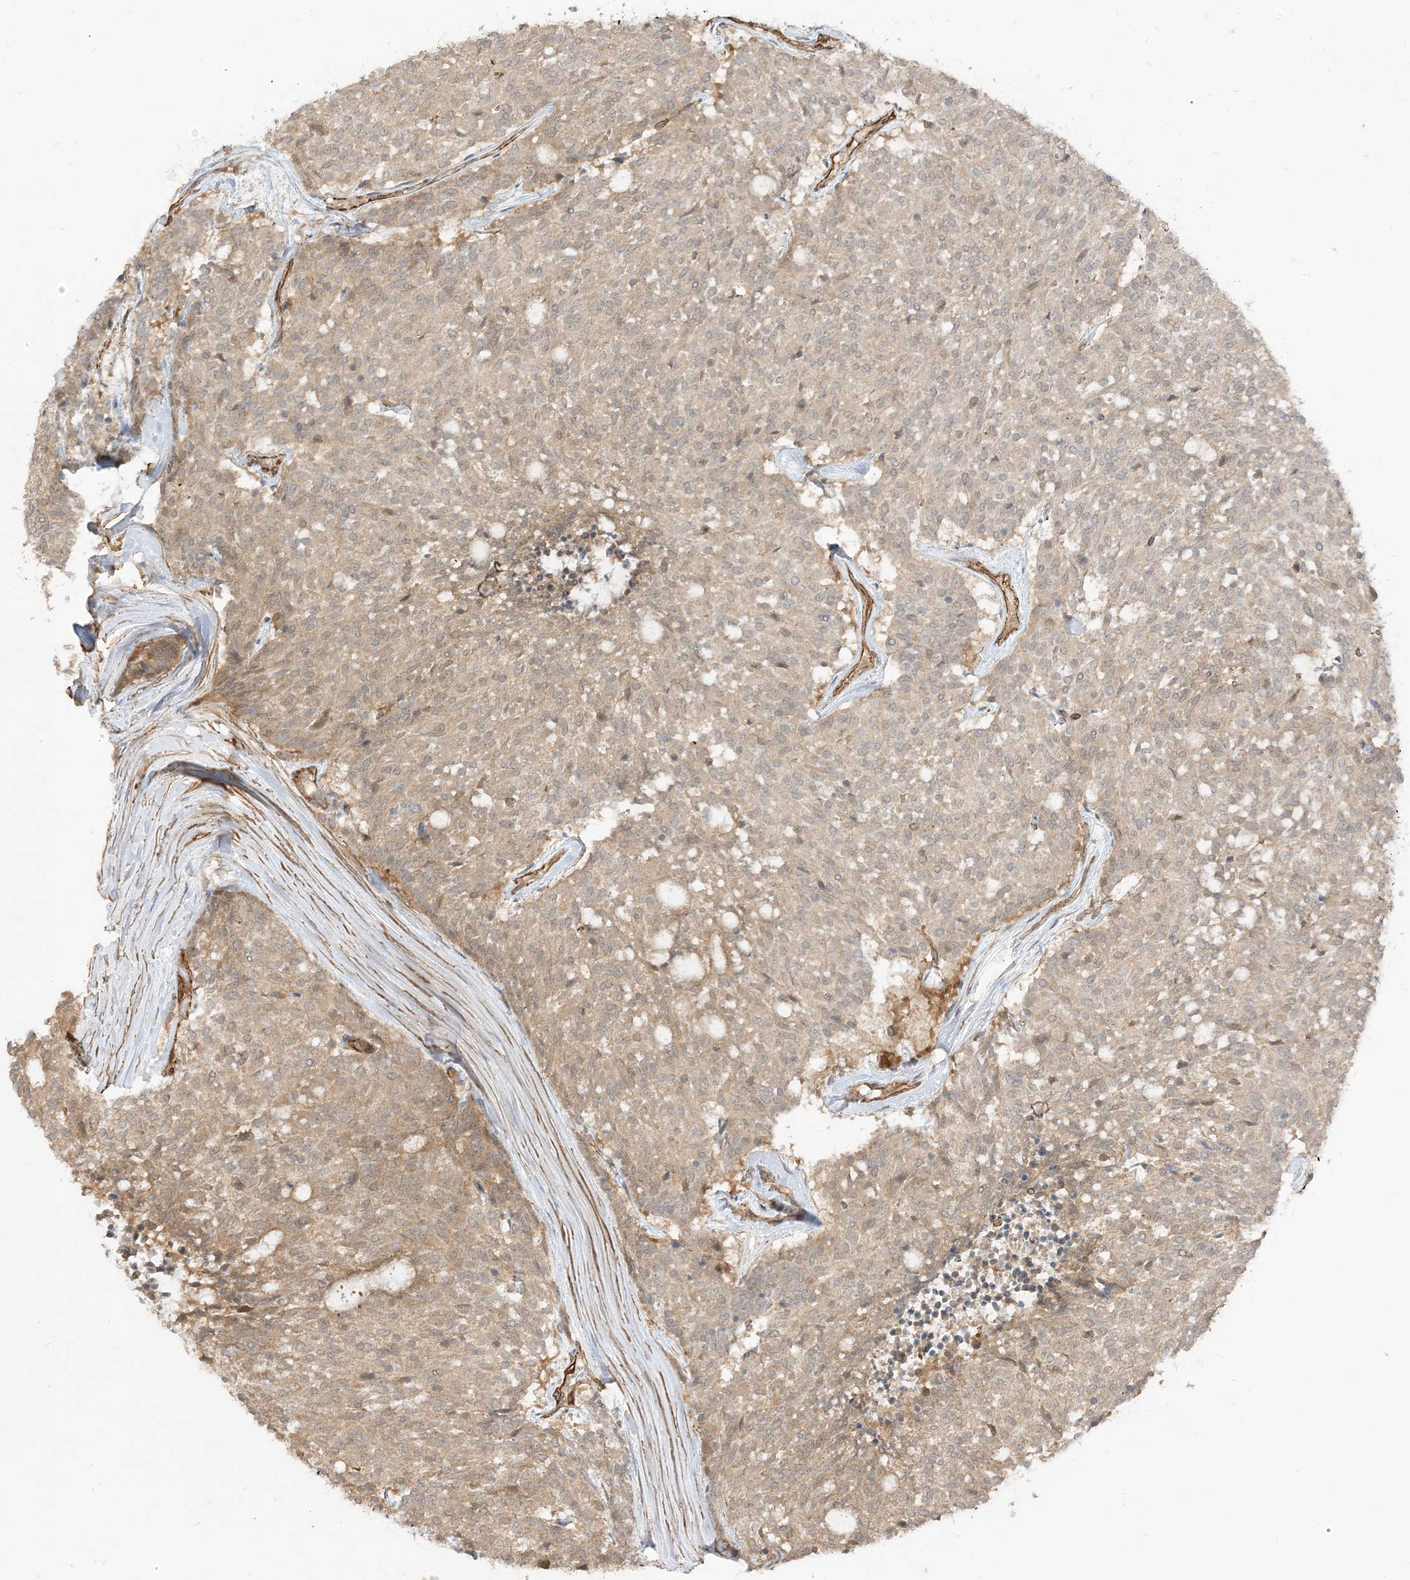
{"staining": {"intensity": "weak", "quantity": "25%-75%", "location": "cytoplasmic/membranous"}, "tissue": "carcinoid", "cell_type": "Tumor cells", "image_type": "cancer", "snomed": [{"axis": "morphology", "description": "Carcinoid, malignant, NOS"}, {"axis": "topography", "description": "Pancreas"}], "caption": "A brown stain shows weak cytoplasmic/membranous staining of a protein in human carcinoid tumor cells.", "gene": "TBCC", "patient": {"sex": "female", "age": 54}}